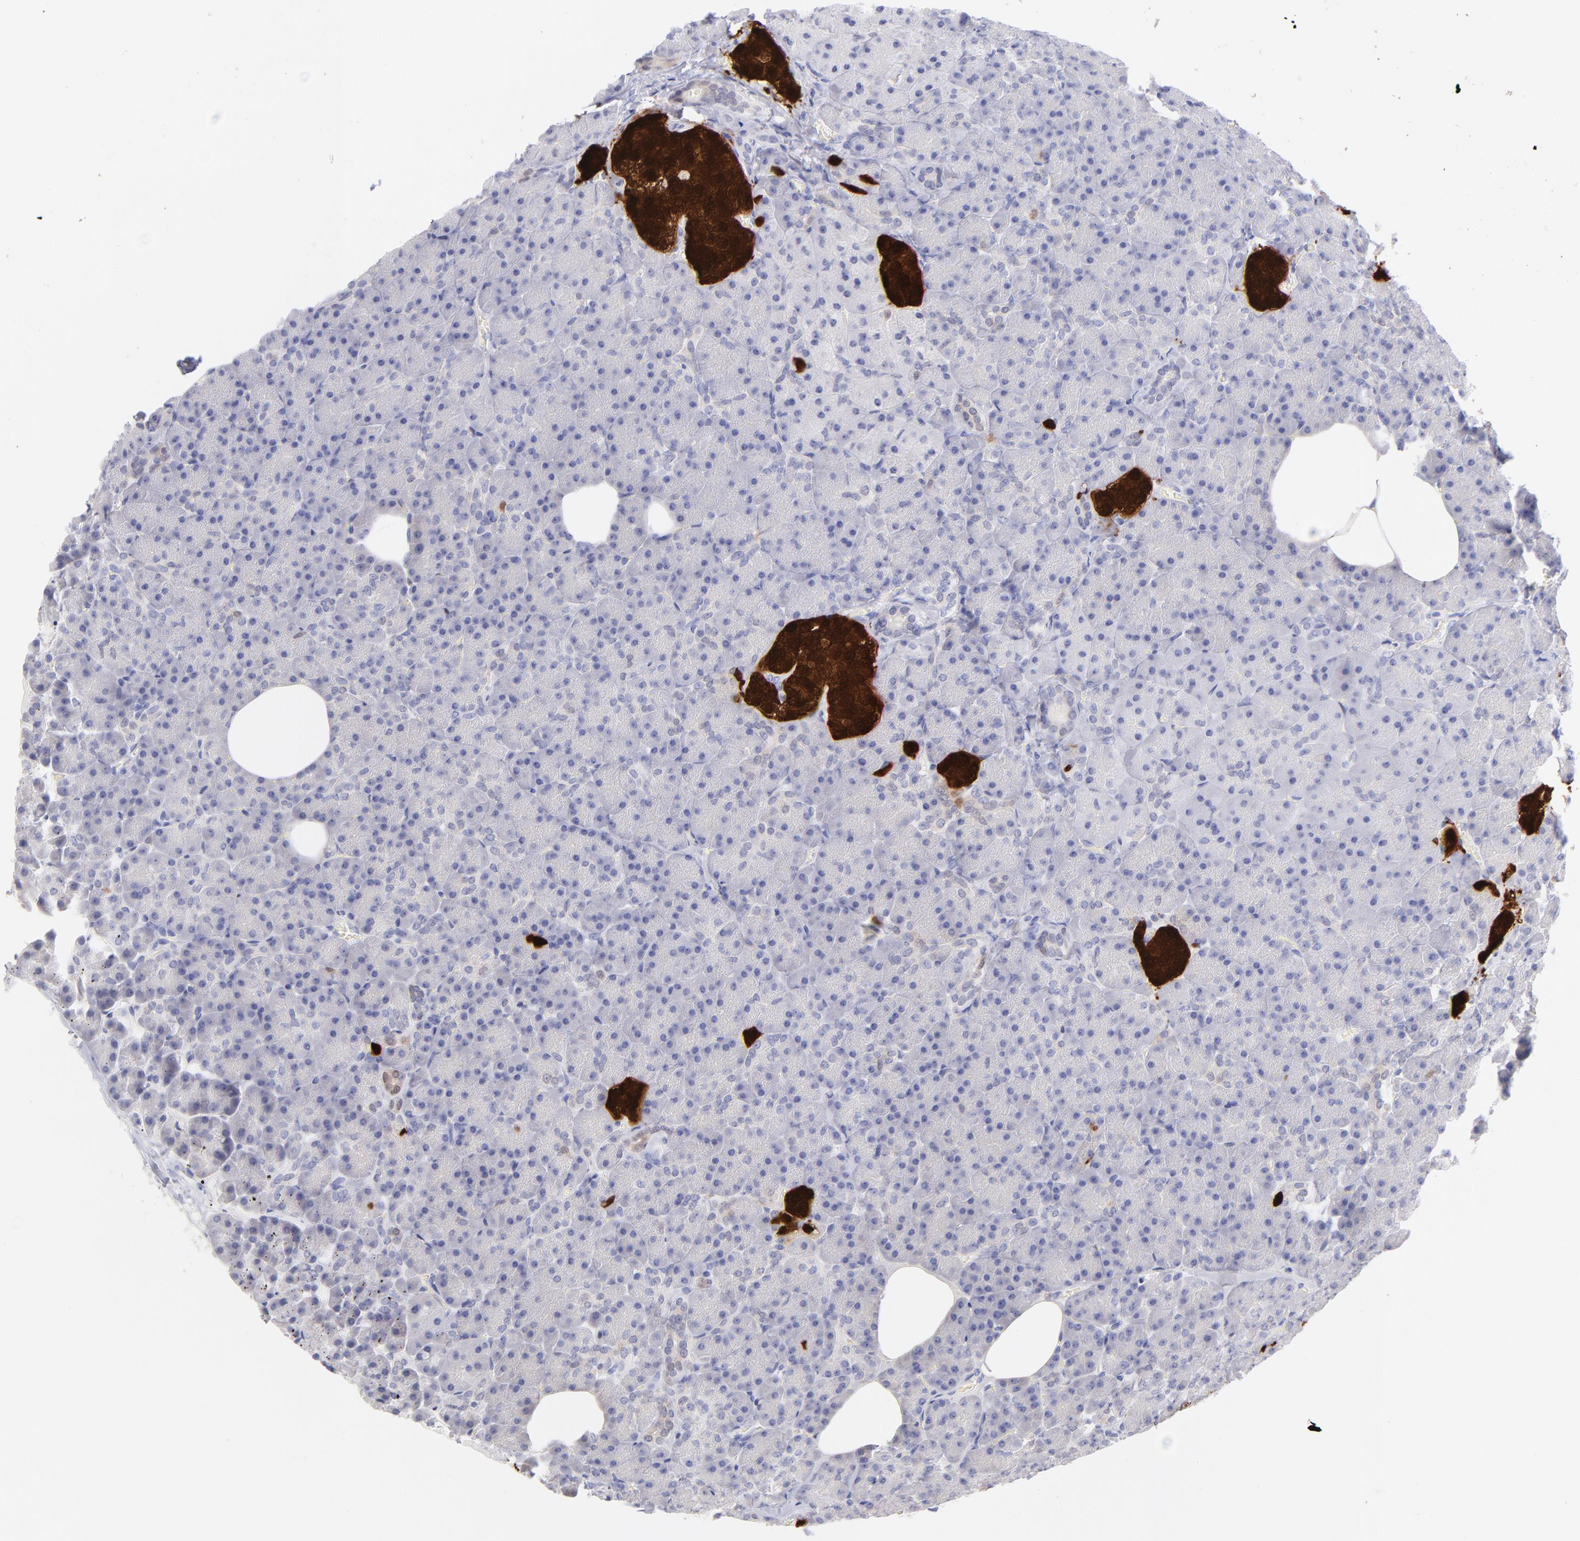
{"staining": {"intensity": "negative", "quantity": "none", "location": "none"}, "tissue": "pancreas", "cell_type": "Exocrine glandular cells", "image_type": "normal", "snomed": [{"axis": "morphology", "description": "Normal tissue, NOS"}, {"axis": "topography", "description": "Pancreas"}], "caption": "IHC of benign pancreas reveals no positivity in exocrine glandular cells. The staining is performed using DAB brown chromogen with nuclei counter-stained in using hematoxylin.", "gene": "SCGN", "patient": {"sex": "female", "age": 35}}